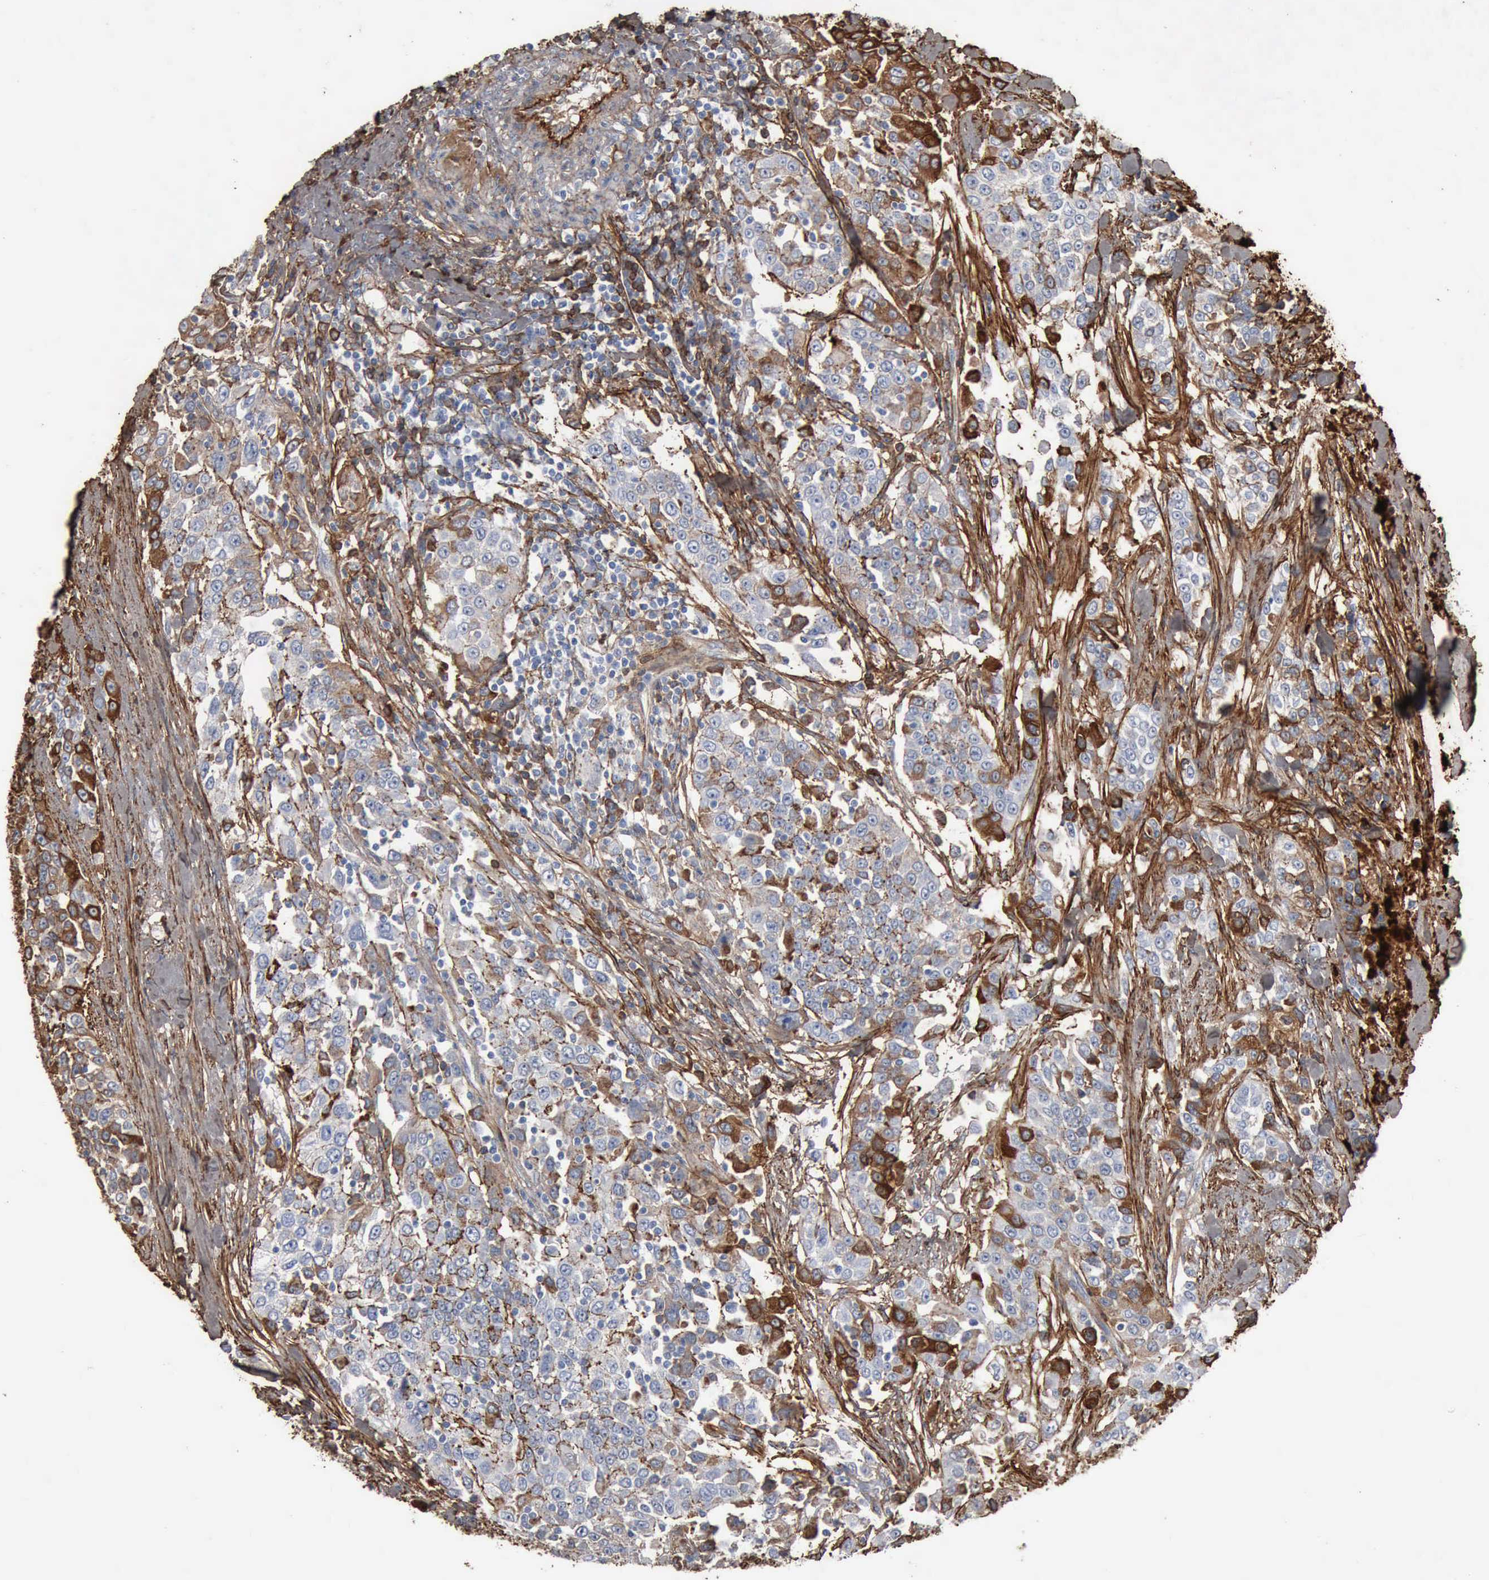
{"staining": {"intensity": "moderate", "quantity": "<25%", "location": "cytoplasmic/membranous"}, "tissue": "urothelial cancer", "cell_type": "Tumor cells", "image_type": "cancer", "snomed": [{"axis": "morphology", "description": "Urothelial carcinoma, High grade"}, {"axis": "topography", "description": "Urinary bladder"}], "caption": "Human high-grade urothelial carcinoma stained with a brown dye displays moderate cytoplasmic/membranous positive positivity in approximately <25% of tumor cells.", "gene": "FN1", "patient": {"sex": "female", "age": 80}}